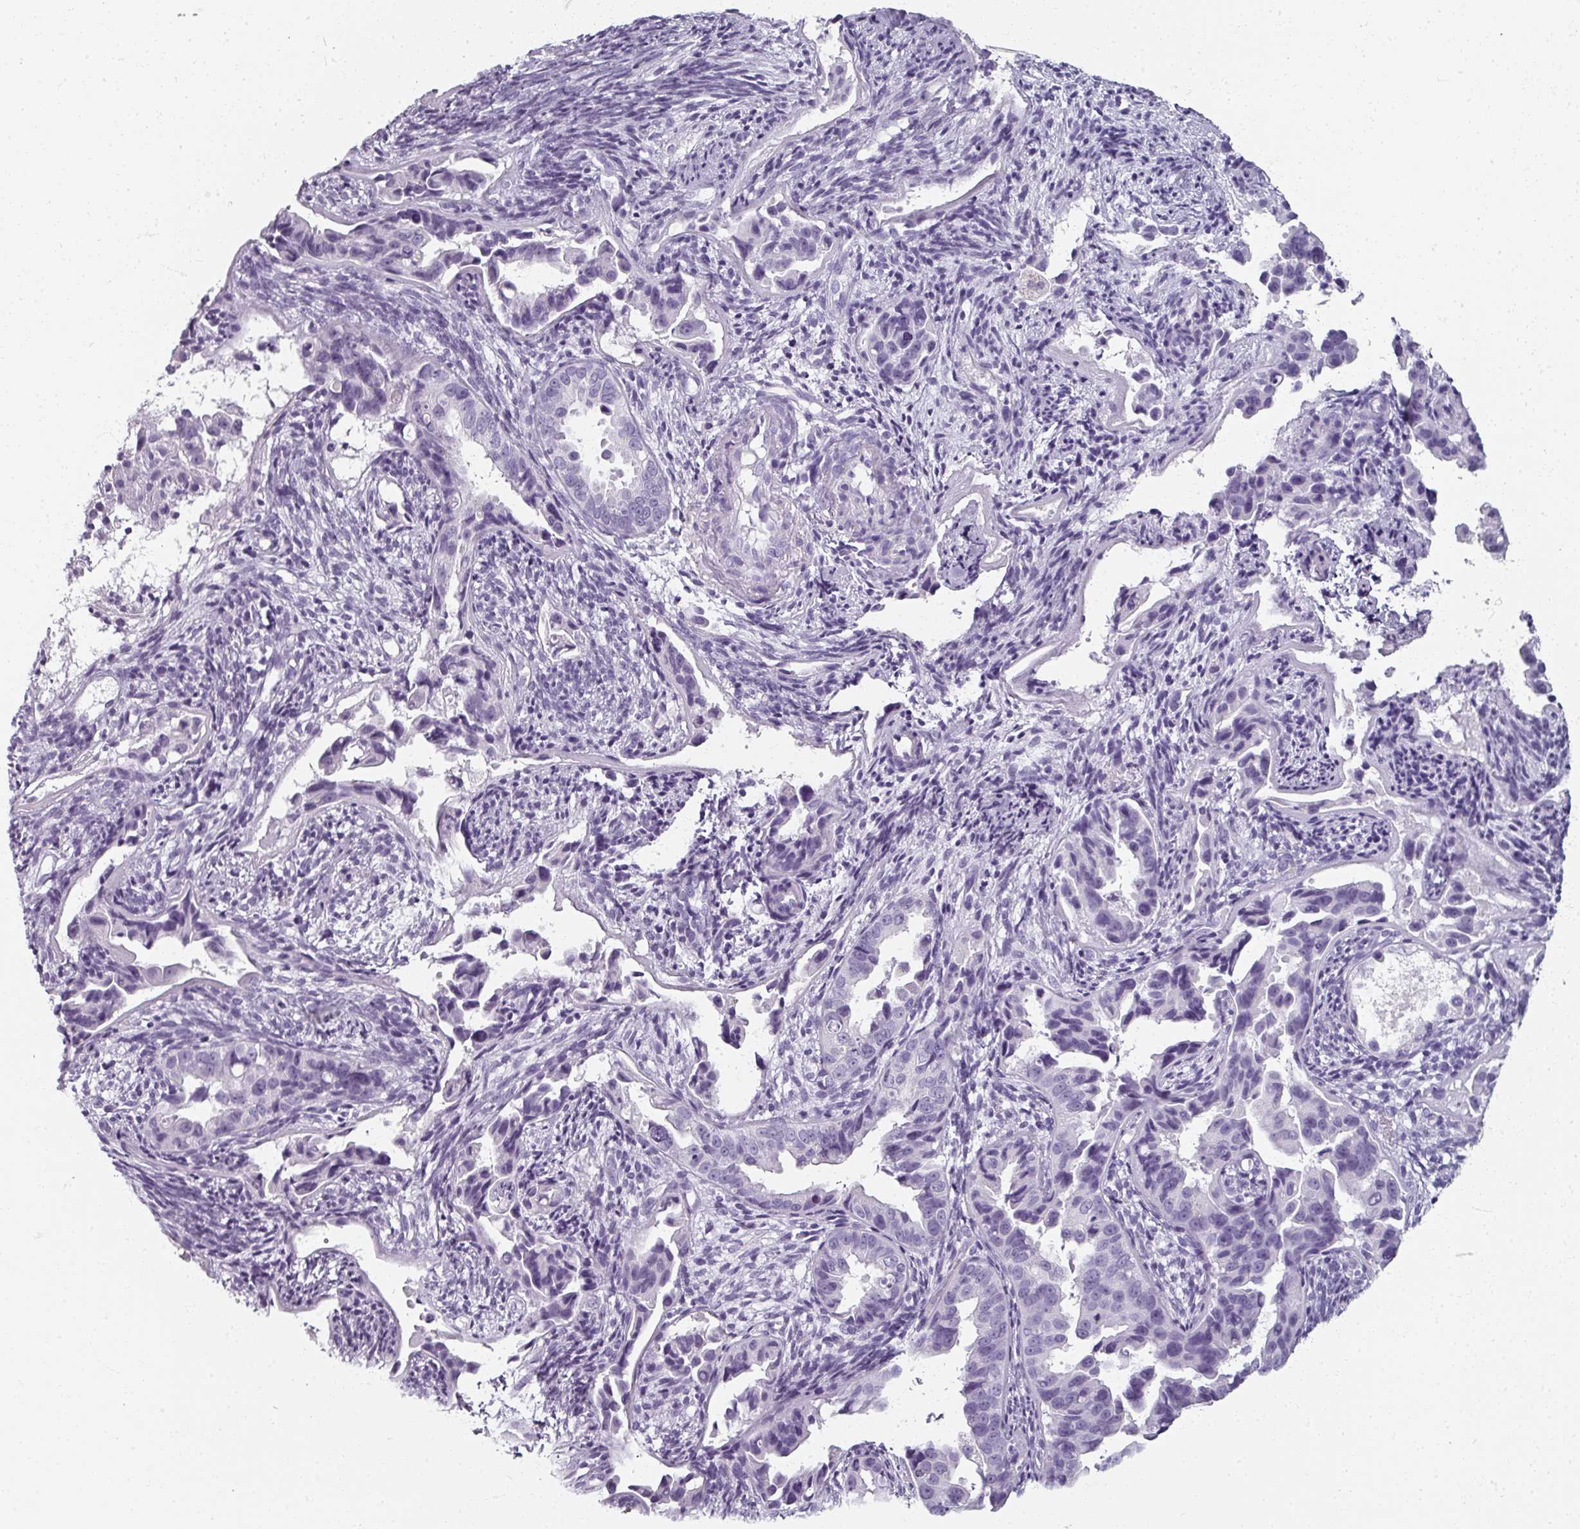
{"staining": {"intensity": "negative", "quantity": "none", "location": "none"}, "tissue": "endometrial cancer", "cell_type": "Tumor cells", "image_type": "cancer", "snomed": [{"axis": "morphology", "description": "Adenocarcinoma, NOS"}, {"axis": "topography", "description": "Endometrium"}], "caption": "Immunohistochemistry (IHC) photomicrograph of neoplastic tissue: endometrial cancer (adenocarcinoma) stained with DAB (3,3'-diaminobenzidine) displays no significant protein expression in tumor cells. (DAB IHC with hematoxylin counter stain).", "gene": "REG3G", "patient": {"sex": "female", "age": 57}}